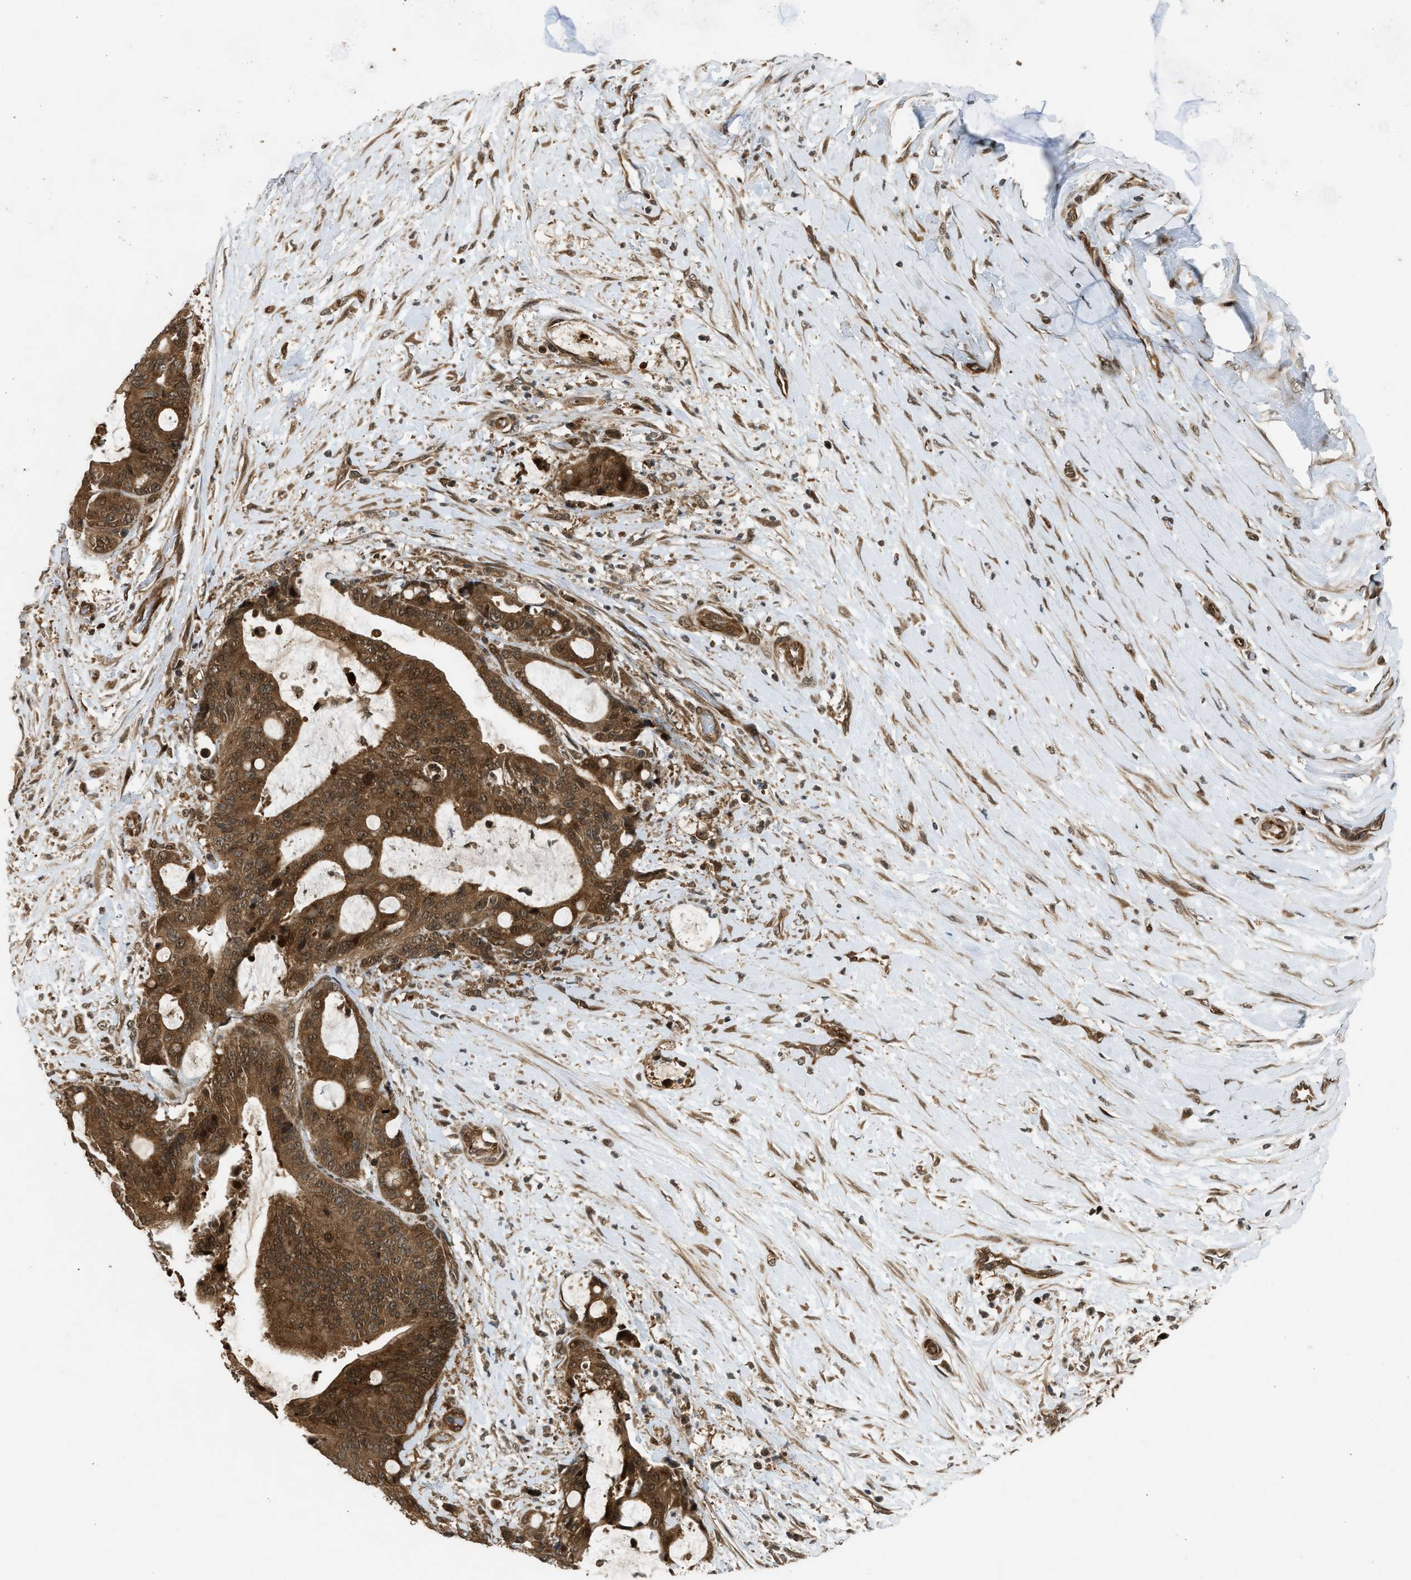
{"staining": {"intensity": "strong", "quantity": ">75%", "location": "cytoplasmic/membranous"}, "tissue": "liver cancer", "cell_type": "Tumor cells", "image_type": "cancer", "snomed": [{"axis": "morphology", "description": "Normal tissue, NOS"}, {"axis": "morphology", "description": "Cholangiocarcinoma"}, {"axis": "topography", "description": "Liver"}, {"axis": "topography", "description": "Peripheral nerve tissue"}], "caption": "Protein expression analysis of human liver cancer (cholangiocarcinoma) reveals strong cytoplasmic/membranous expression in about >75% of tumor cells. (IHC, brightfield microscopy, high magnification).", "gene": "TXNL1", "patient": {"sex": "female", "age": 73}}